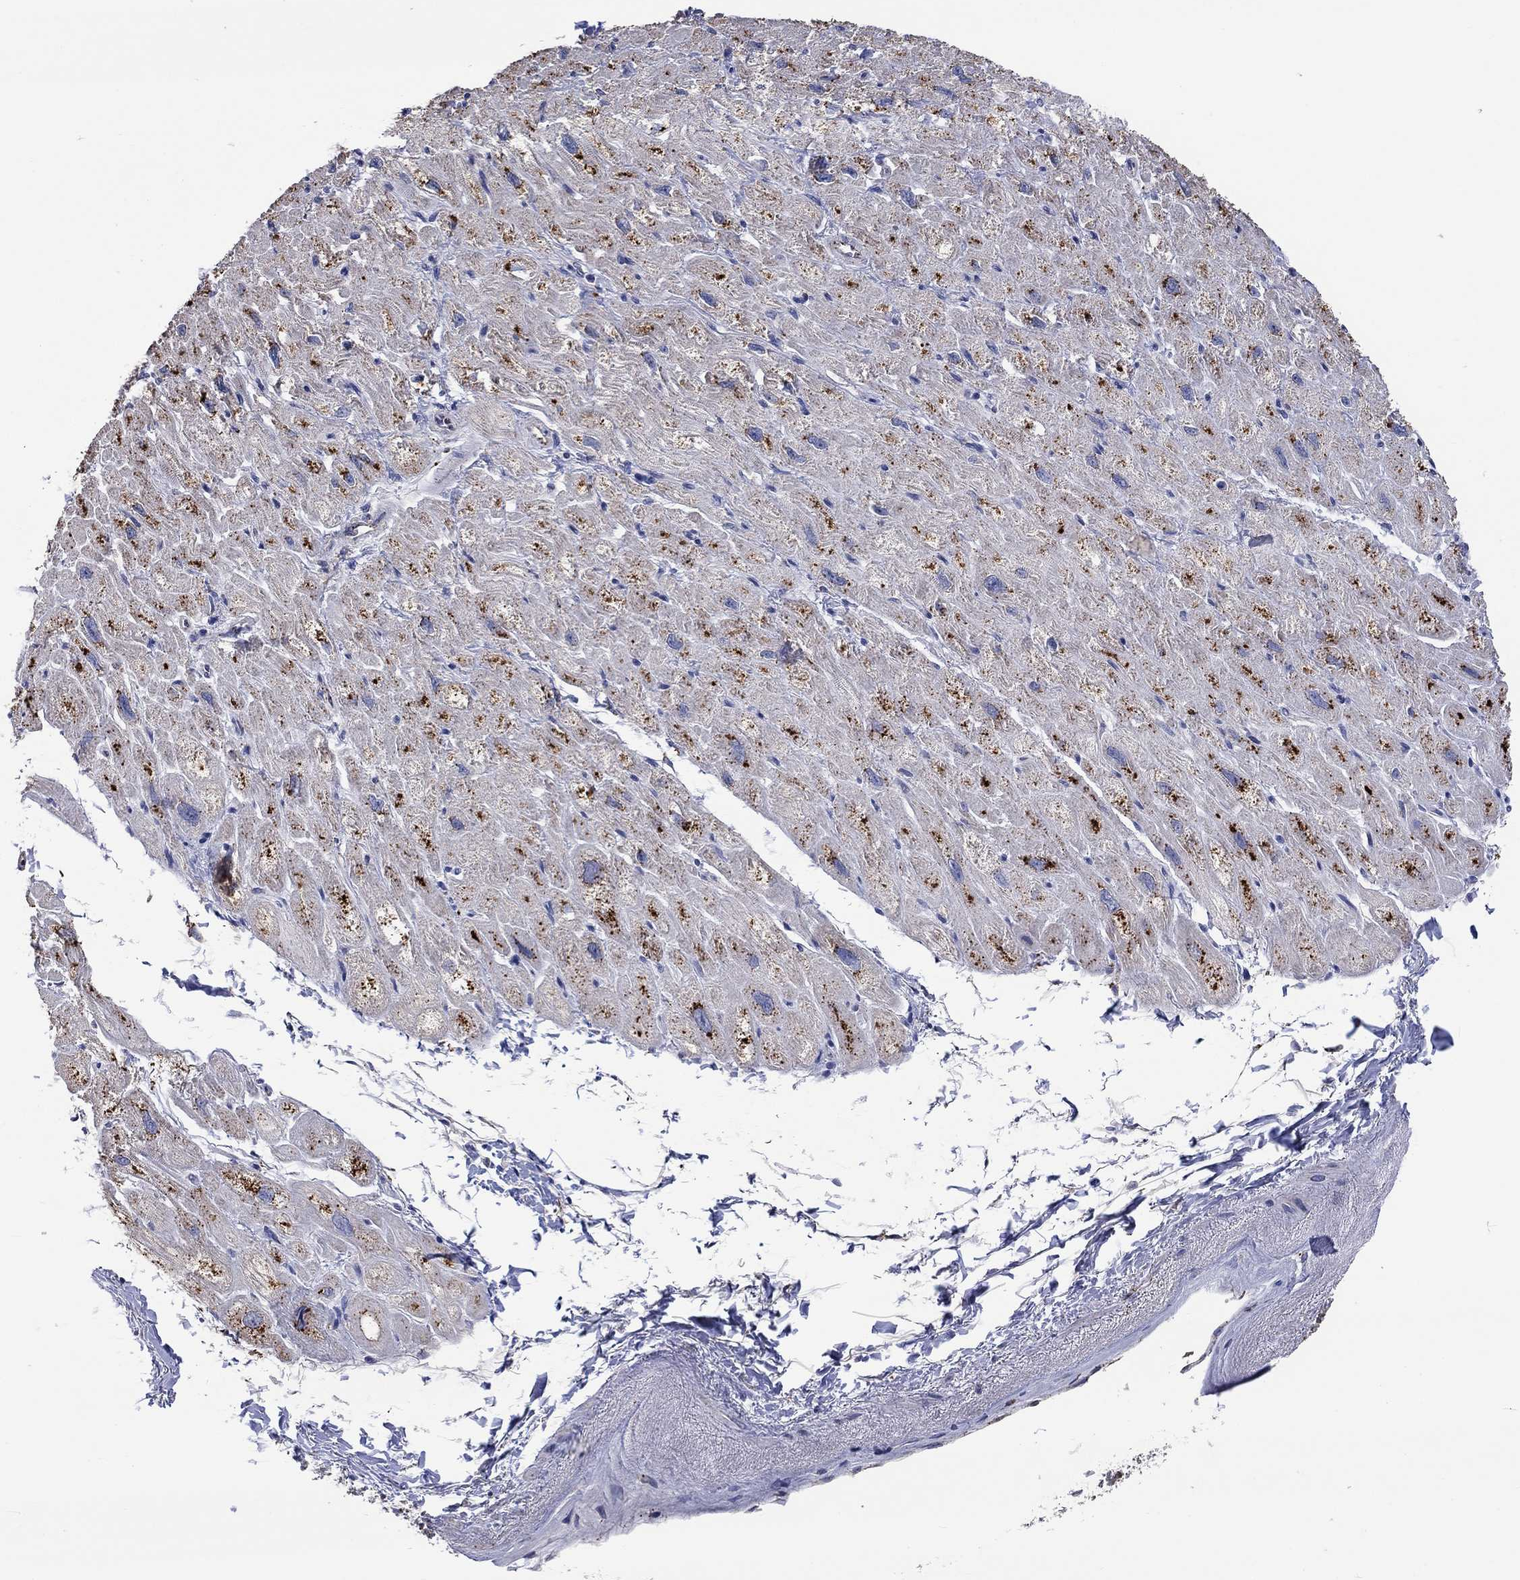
{"staining": {"intensity": "strong", "quantity": "<25%", "location": "cytoplasmic/membranous"}, "tissue": "heart muscle", "cell_type": "Cardiomyocytes", "image_type": "normal", "snomed": [{"axis": "morphology", "description": "Normal tissue, NOS"}, {"axis": "topography", "description": "Heart"}], "caption": "Protein staining reveals strong cytoplasmic/membranous expression in approximately <25% of cardiomyocytes in benign heart muscle. (brown staining indicates protein expression, while blue staining denotes nuclei).", "gene": "CTSB", "patient": {"sex": "male", "age": 66}}